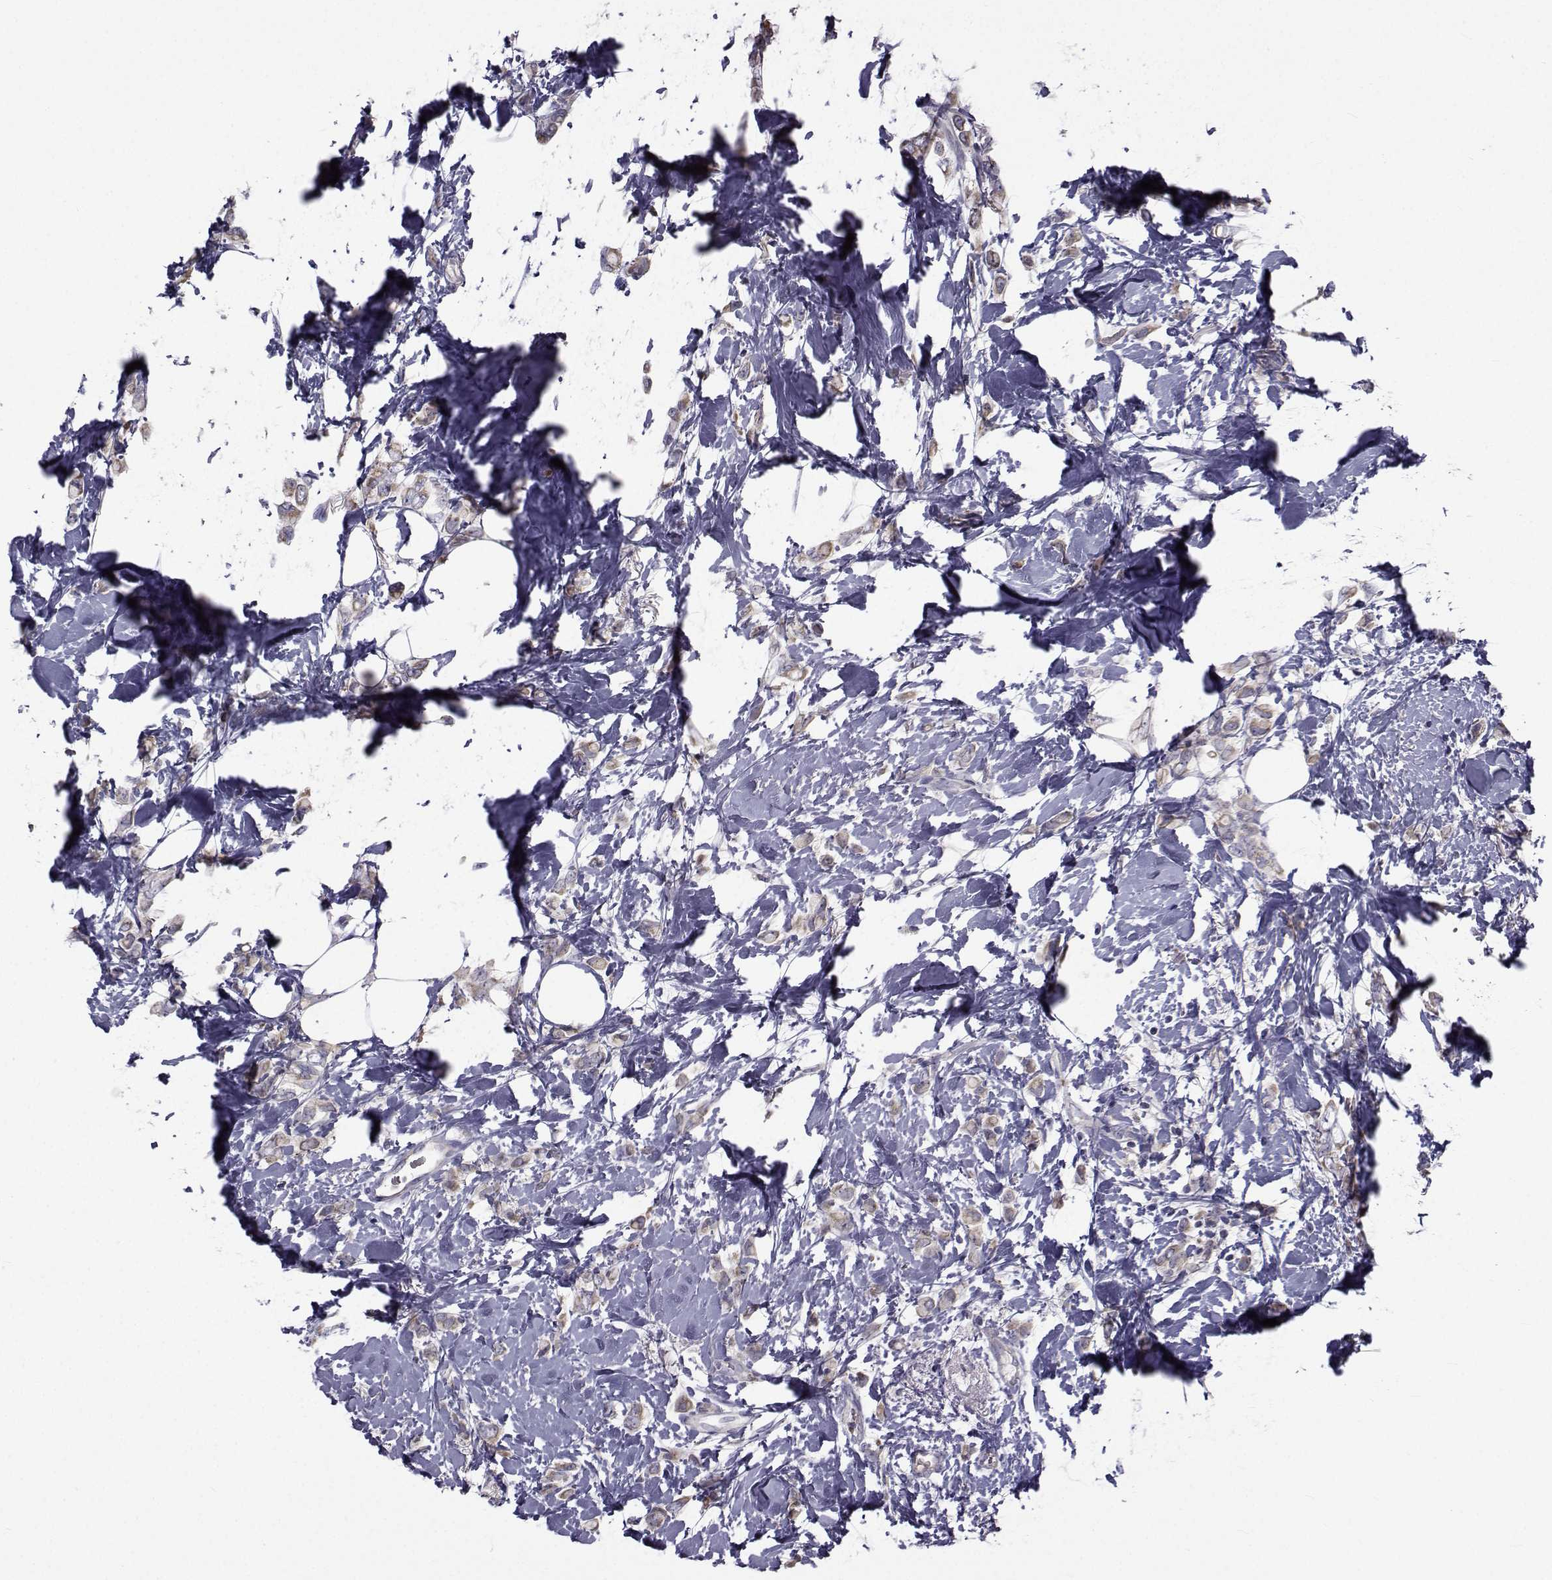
{"staining": {"intensity": "negative", "quantity": "none", "location": "none"}, "tissue": "breast cancer", "cell_type": "Tumor cells", "image_type": "cancer", "snomed": [{"axis": "morphology", "description": "Lobular carcinoma"}, {"axis": "topography", "description": "Breast"}], "caption": "Human breast cancer stained for a protein using IHC shows no expression in tumor cells.", "gene": "ANGPT1", "patient": {"sex": "female", "age": 66}}